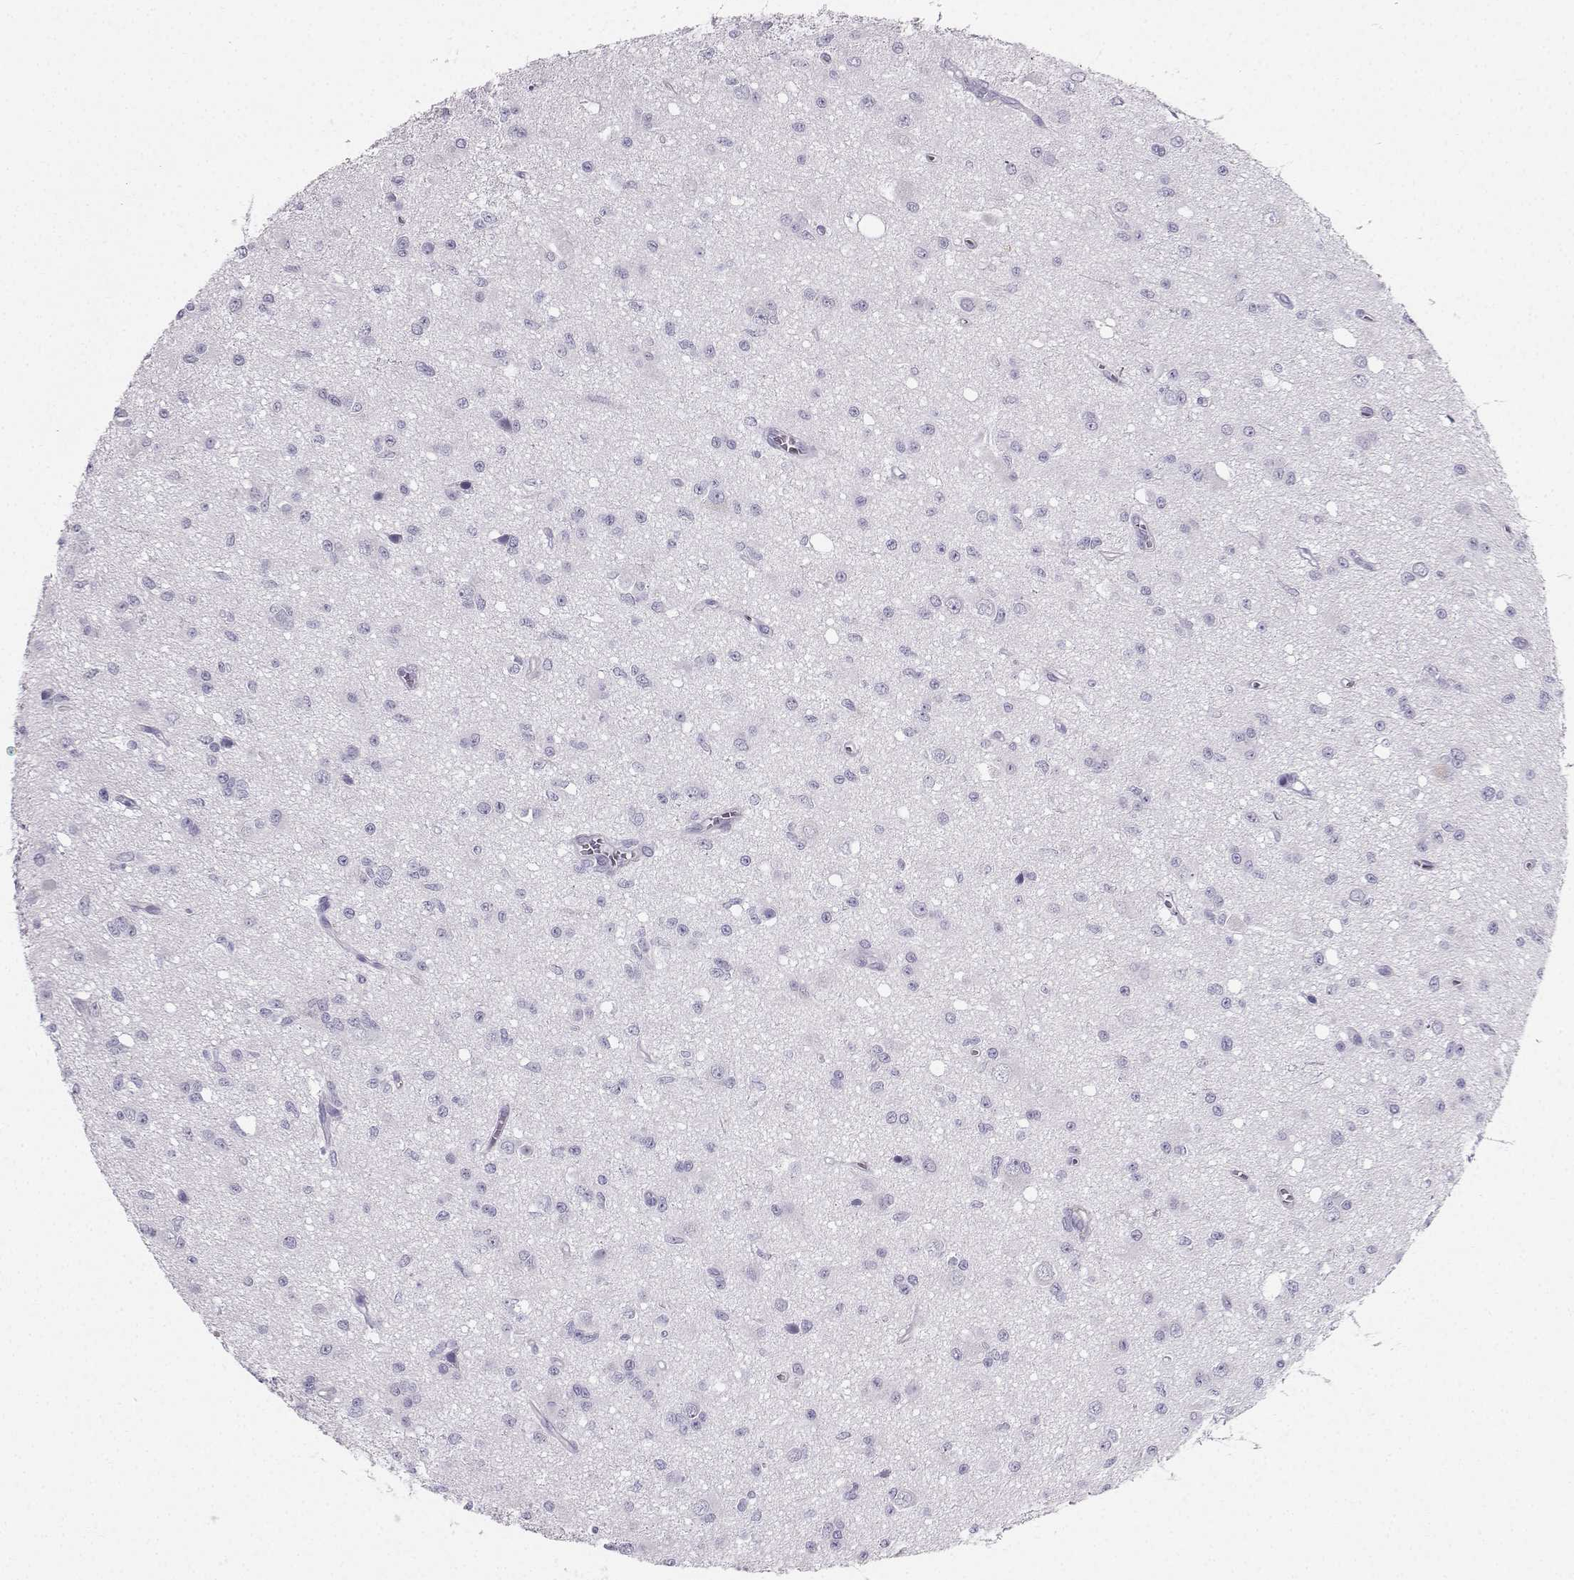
{"staining": {"intensity": "negative", "quantity": "none", "location": "none"}, "tissue": "glioma", "cell_type": "Tumor cells", "image_type": "cancer", "snomed": [{"axis": "morphology", "description": "Glioma, malignant, Low grade"}, {"axis": "topography", "description": "Brain"}], "caption": "High magnification brightfield microscopy of glioma stained with DAB (3,3'-diaminobenzidine) (brown) and counterstained with hematoxylin (blue): tumor cells show no significant expression.", "gene": "IQCD", "patient": {"sex": "female", "age": 45}}